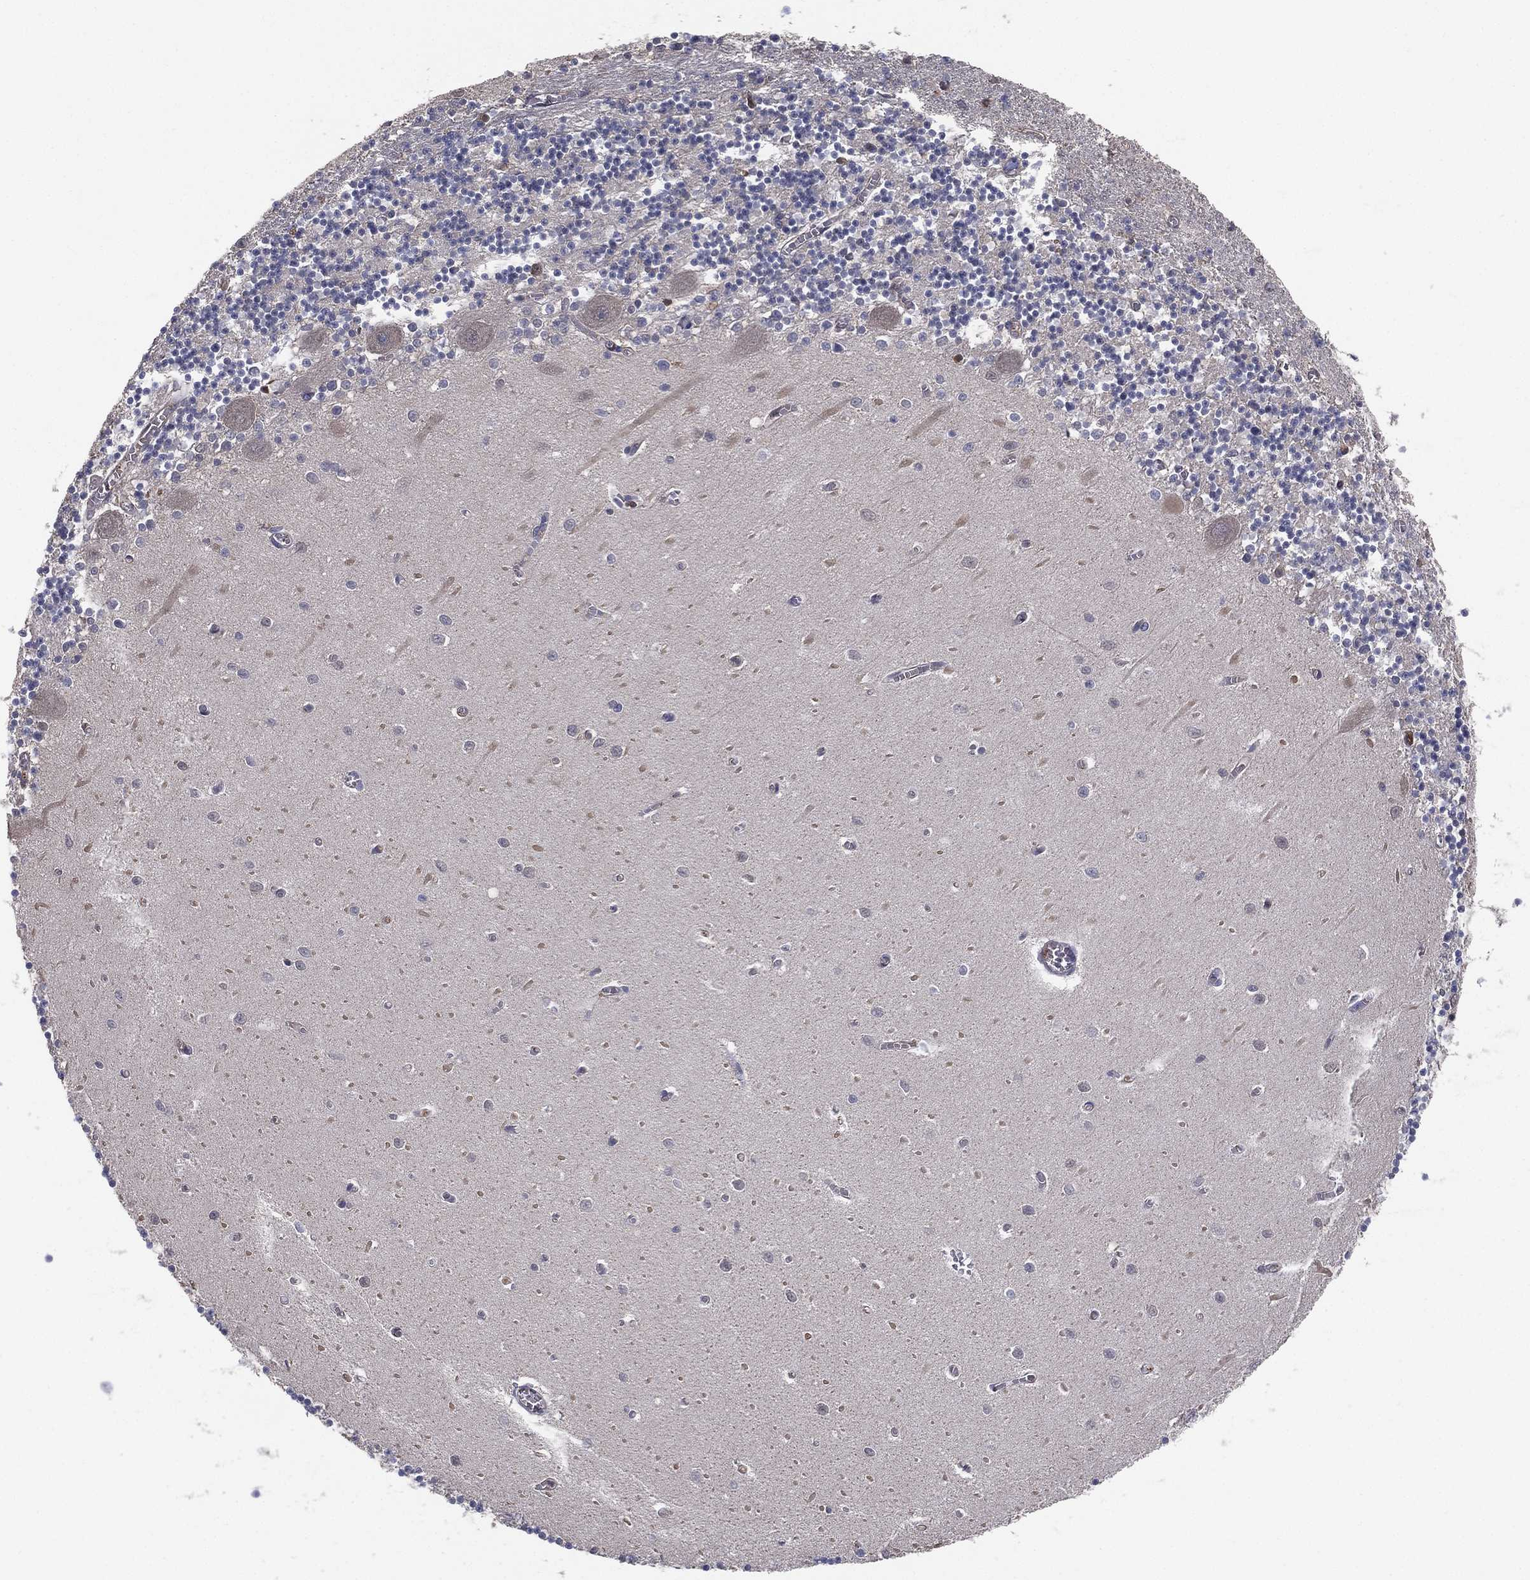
{"staining": {"intensity": "negative", "quantity": "none", "location": "none"}, "tissue": "cerebellum", "cell_type": "Cells in granular layer", "image_type": "normal", "snomed": [{"axis": "morphology", "description": "Normal tissue, NOS"}, {"axis": "topography", "description": "Cerebellum"}], "caption": "There is no significant expression in cells in granular layer of cerebellum. (Immunohistochemistry, brightfield microscopy, high magnification).", "gene": "PSMG4", "patient": {"sex": "female", "age": 64}}